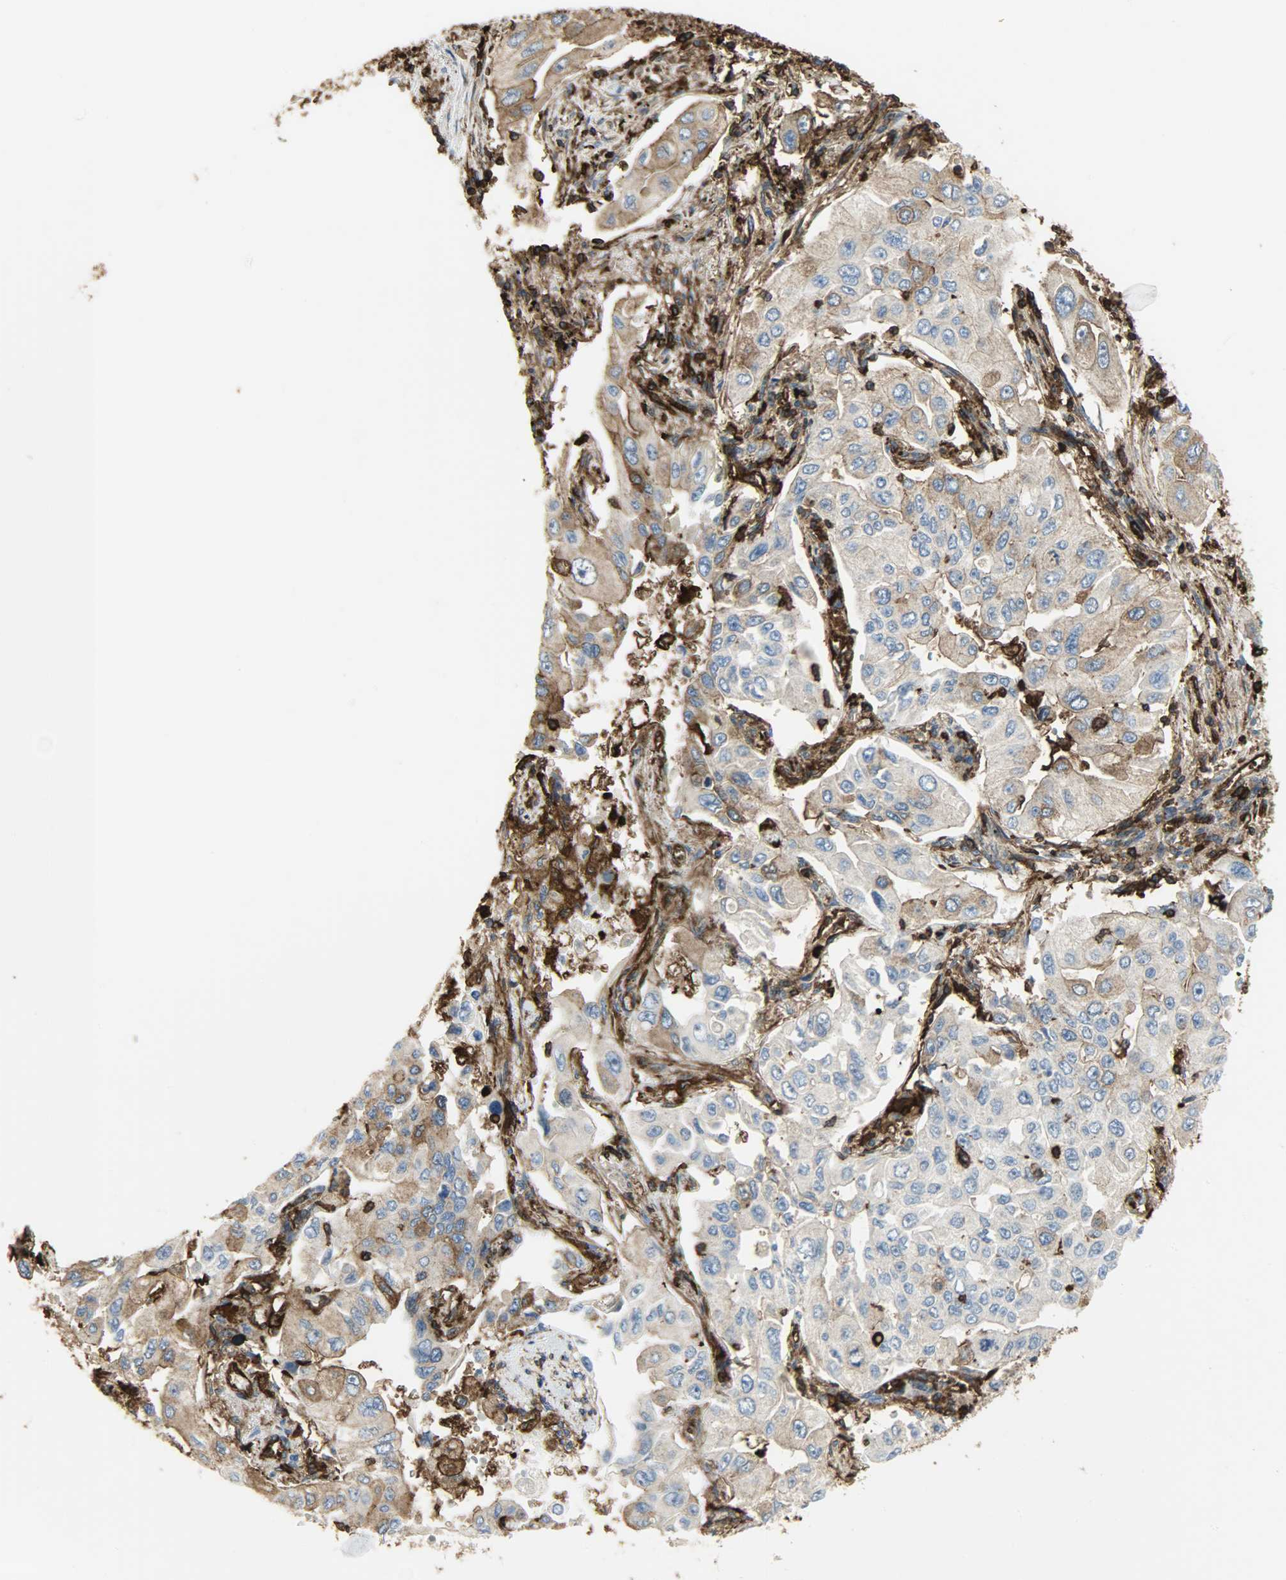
{"staining": {"intensity": "moderate", "quantity": ">75%", "location": "cytoplasmic/membranous"}, "tissue": "lung cancer", "cell_type": "Tumor cells", "image_type": "cancer", "snomed": [{"axis": "morphology", "description": "Adenocarcinoma, NOS"}, {"axis": "topography", "description": "Lung"}], "caption": "This is an image of IHC staining of lung adenocarcinoma, which shows moderate staining in the cytoplasmic/membranous of tumor cells.", "gene": "VASP", "patient": {"sex": "male", "age": 84}}